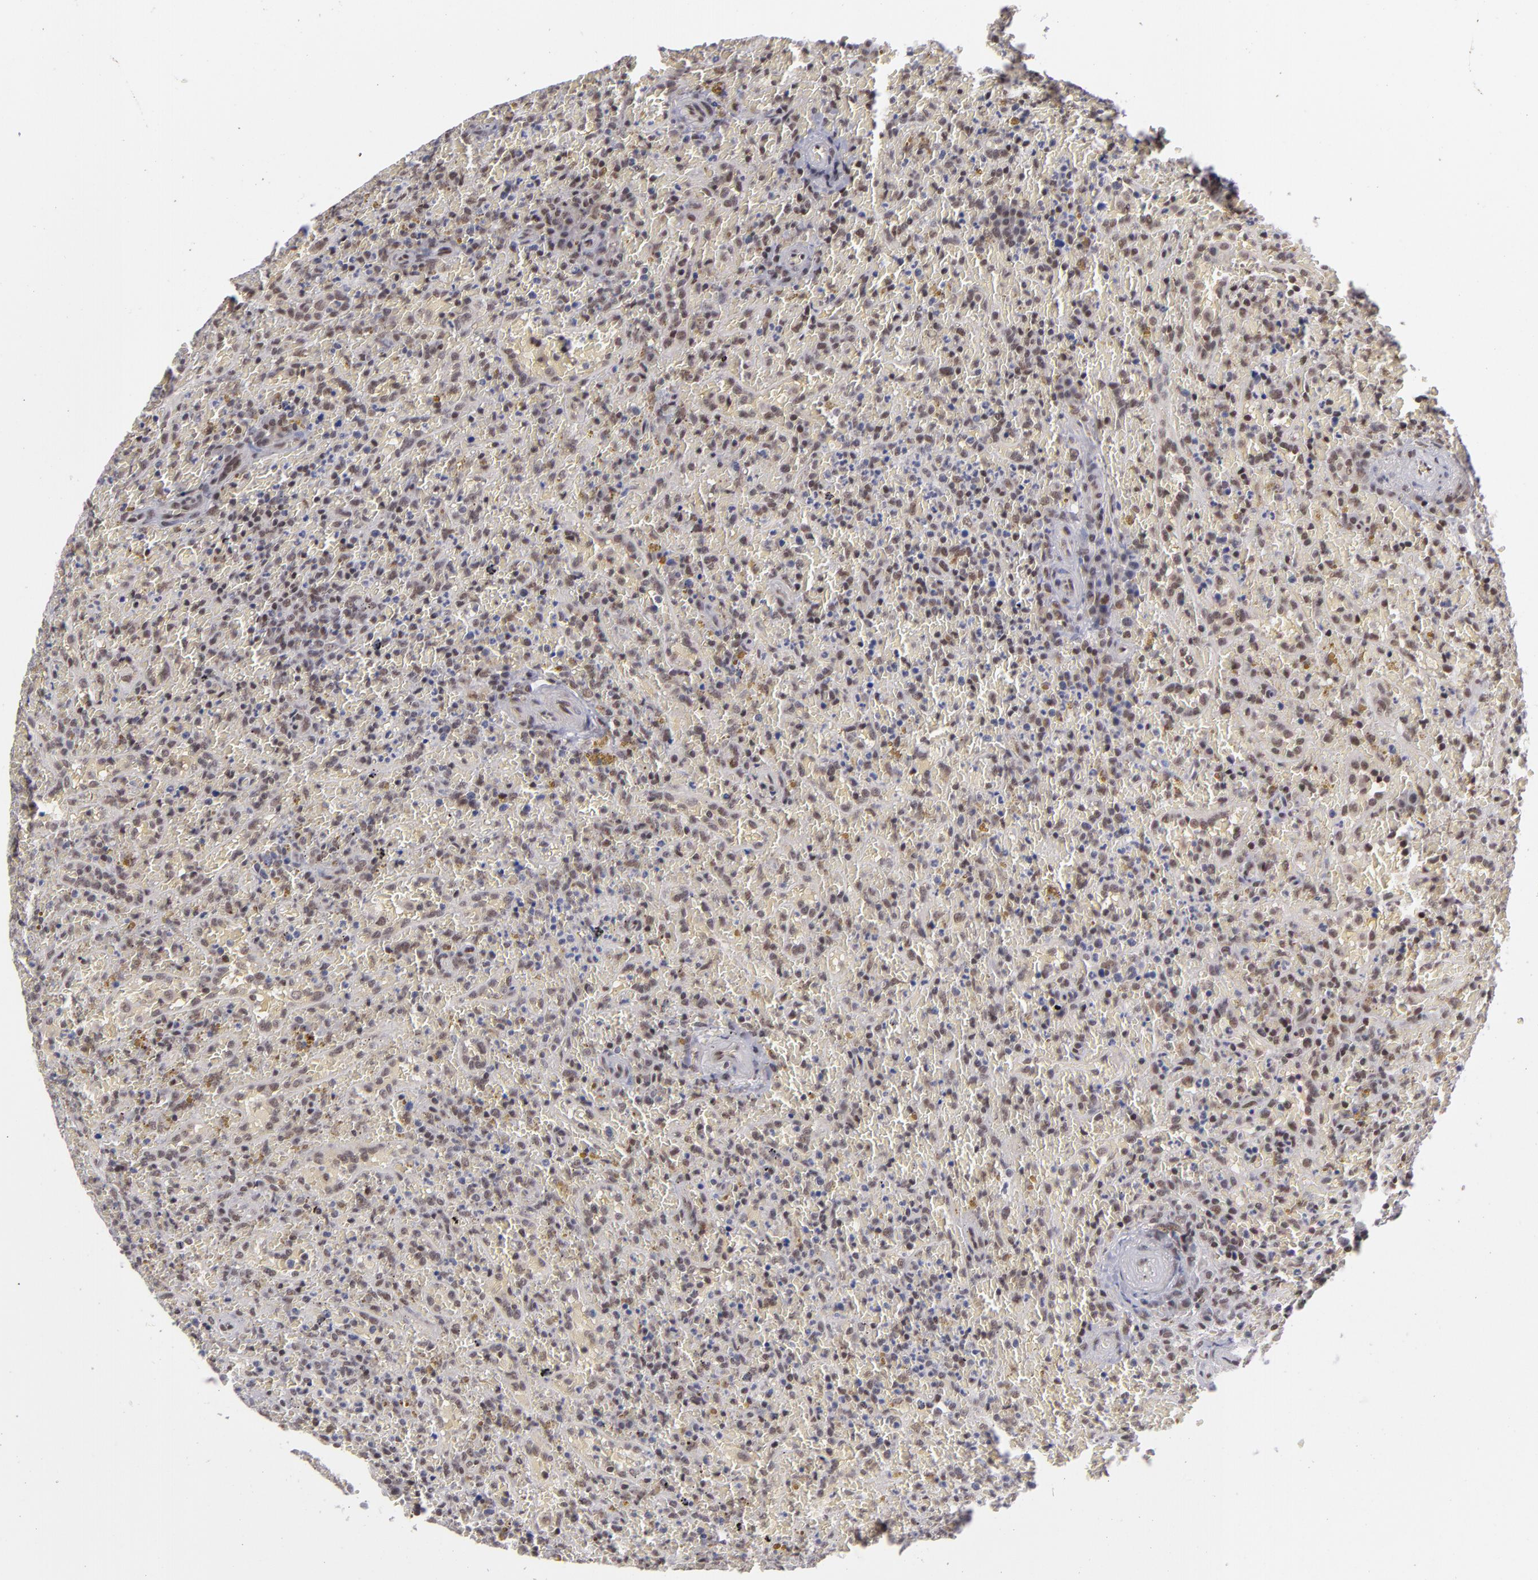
{"staining": {"intensity": "moderate", "quantity": "25%-75%", "location": "nuclear"}, "tissue": "lymphoma", "cell_type": "Tumor cells", "image_type": "cancer", "snomed": [{"axis": "morphology", "description": "Malignant lymphoma, non-Hodgkin's type, High grade"}, {"axis": "topography", "description": "Spleen"}, {"axis": "topography", "description": "Lymph node"}], "caption": "Immunohistochemistry (IHC) staining of malignant lymphoma, non-Hodgkin's type (high-grade), which demonstrates medium levels of moderate nuclear positivity in approximately 25%-75% of tumor cells indicating moderate nuclear protein expression. The staining was performed using DAB (brown) for protein detection and nuclei were counterstained in hematoxylin (blue).", "gene": "MLLT3", "patient": {"sex": "female", "age": 70}}